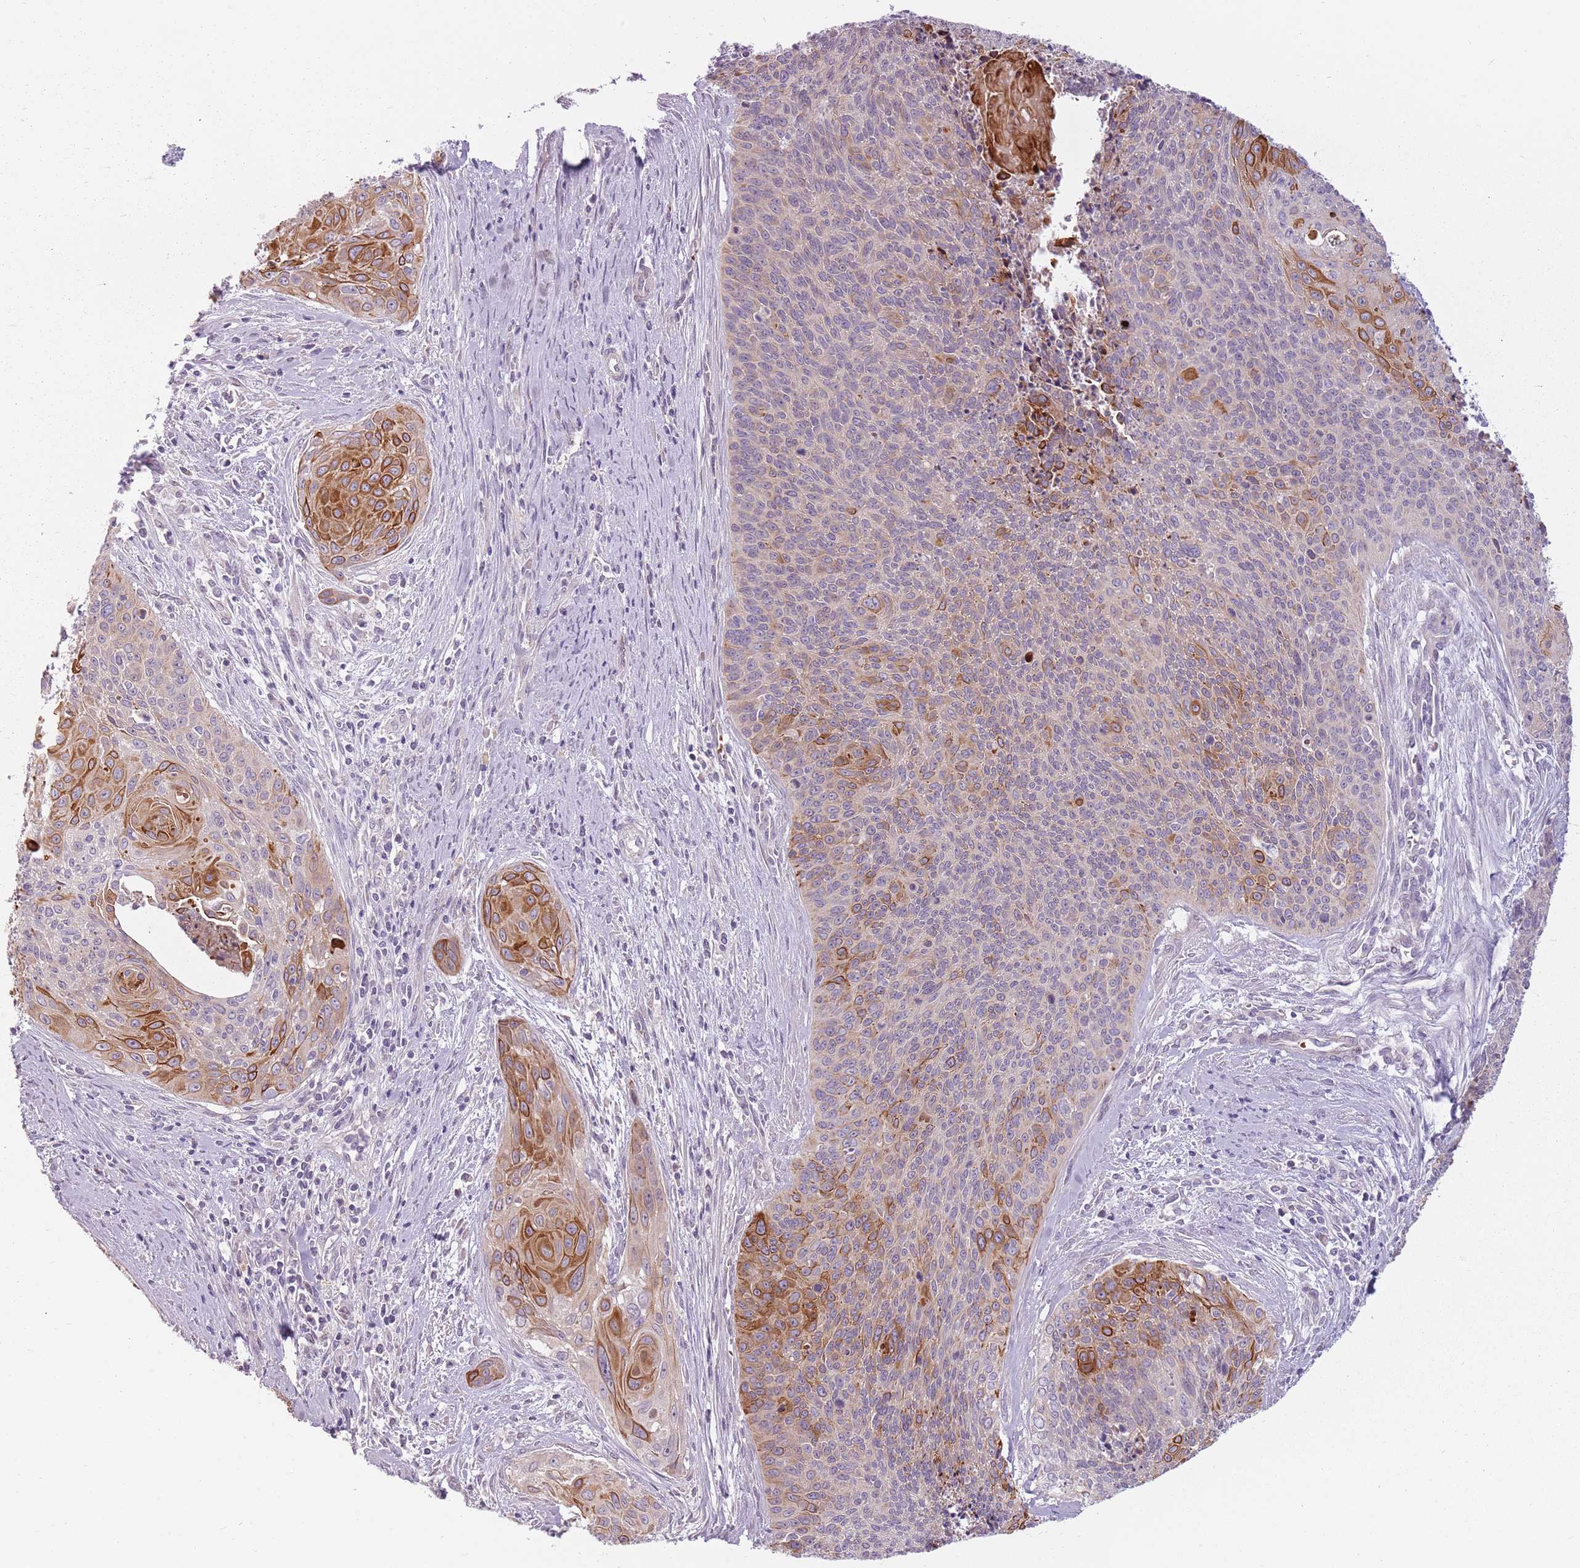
{"staining": {"intensity": "strong", "quantity": "25%-75%", "location": "cytoplasmic/membranous"}, "tissue": "cervical cancer", "cell_type": "Tumor cells", "image_type": "cancer", "snomed": [{"axis": "morphology", "description": "Squamous cell carcinoma, NOS"}, {"axis": "topography", "description": "Cervix"}], "caption": "A photomicrograph of human squamous cell carcinoma (cervical) stained for a protein shows strong cytoplasmic/membranous brown staining in tumor cells.", "gene": "HSPA14", "patient": {"sex": "female", "age": 55}}